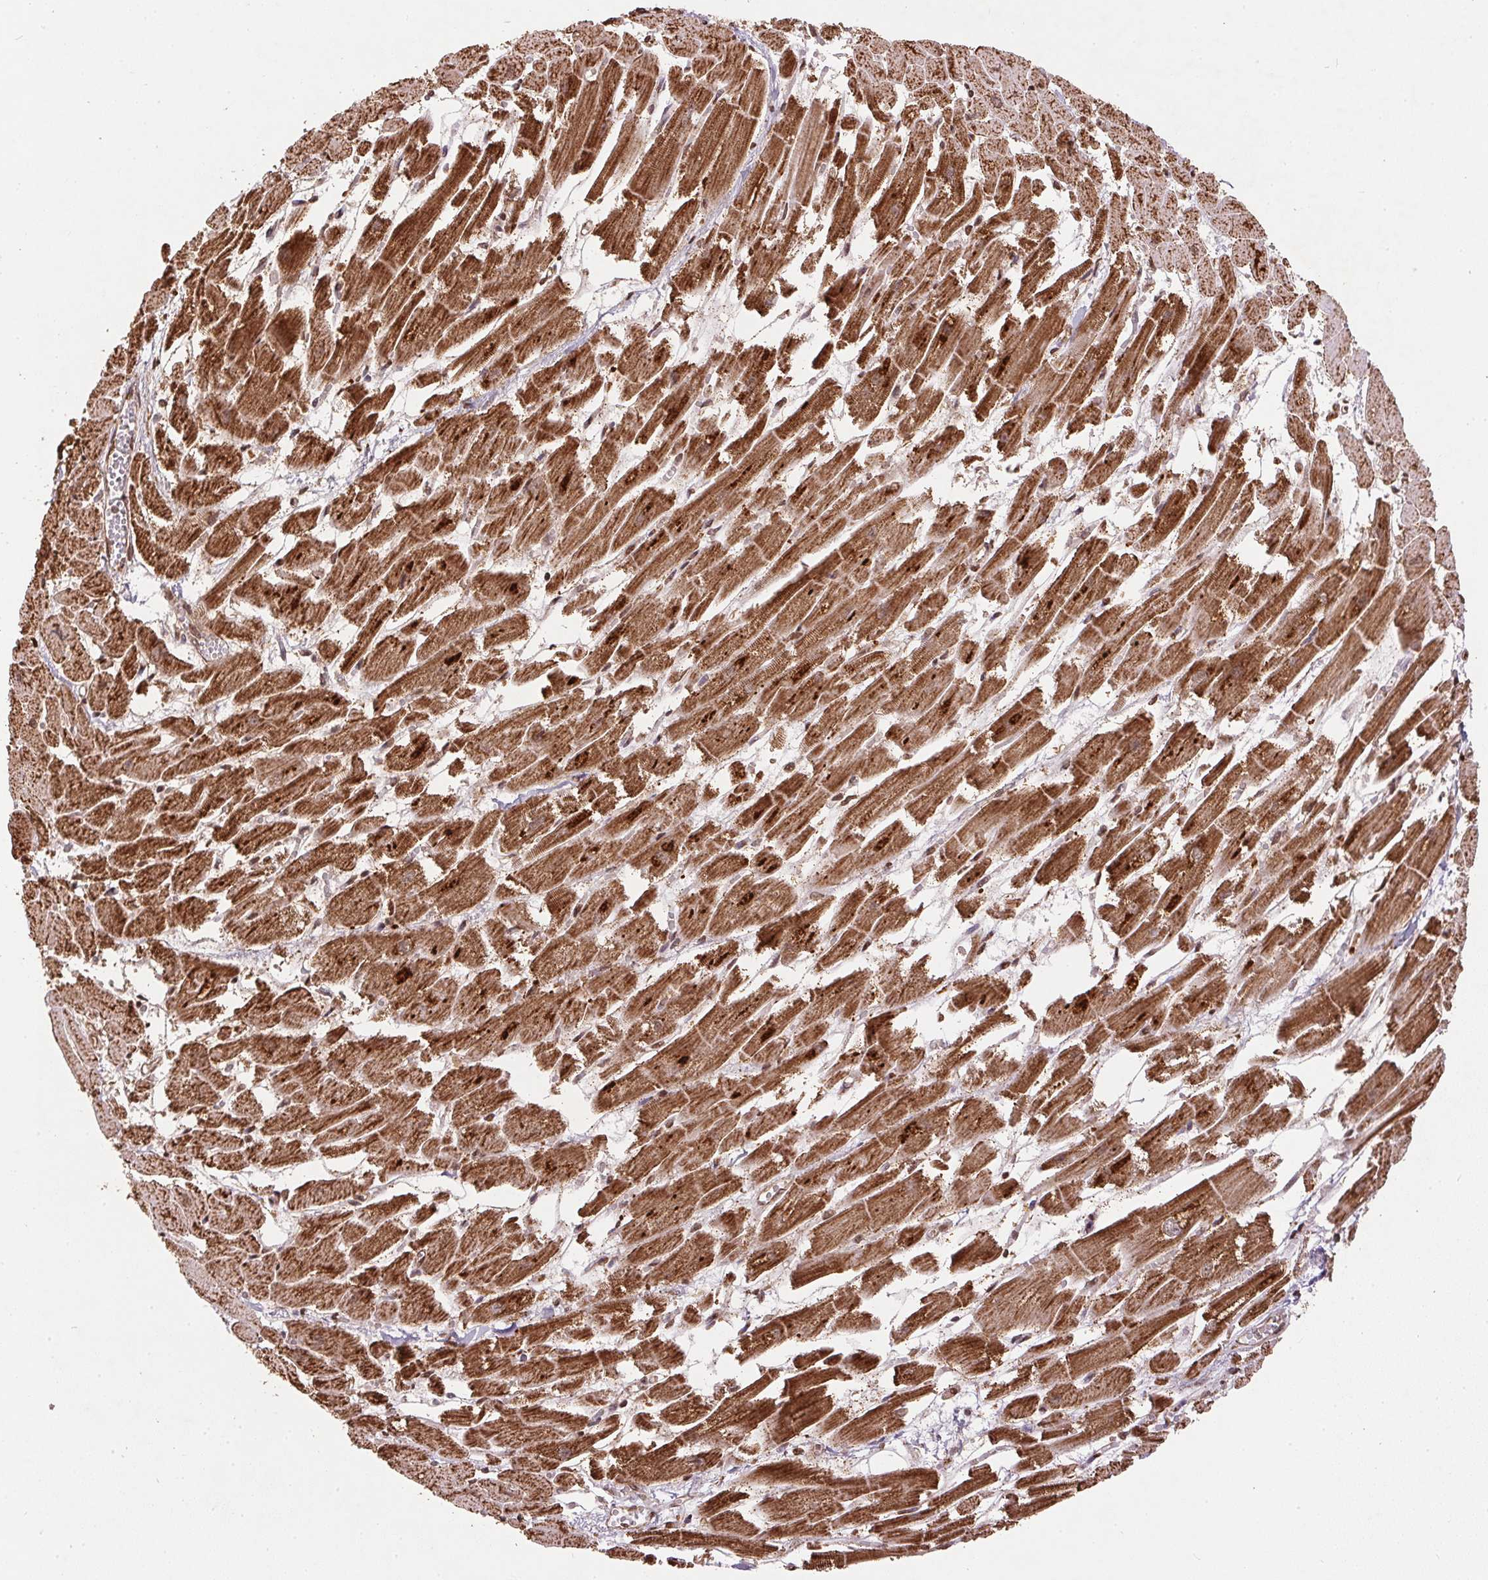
{"staining": {"intensity": "strong", "quantity": ">75%", "location": "cytoplasmic/membranous"}, "tissue": "heart muscle", "cell_type": "Cardiomyocytes", "image_type": "normal", "snomed": [{"axis": "morphology", "description": "Normal tissue, NOS"}, {"axis": "topography", "description": "Heart"}], "caption": "Human heart muscle stained for a protein (brown) shows strong cytoplasmic/membranous positive positivity in approximately >75% of cardiomyocytes.", "gene": "SPRED2", "patient": {"sex": "female", "age": 52}}